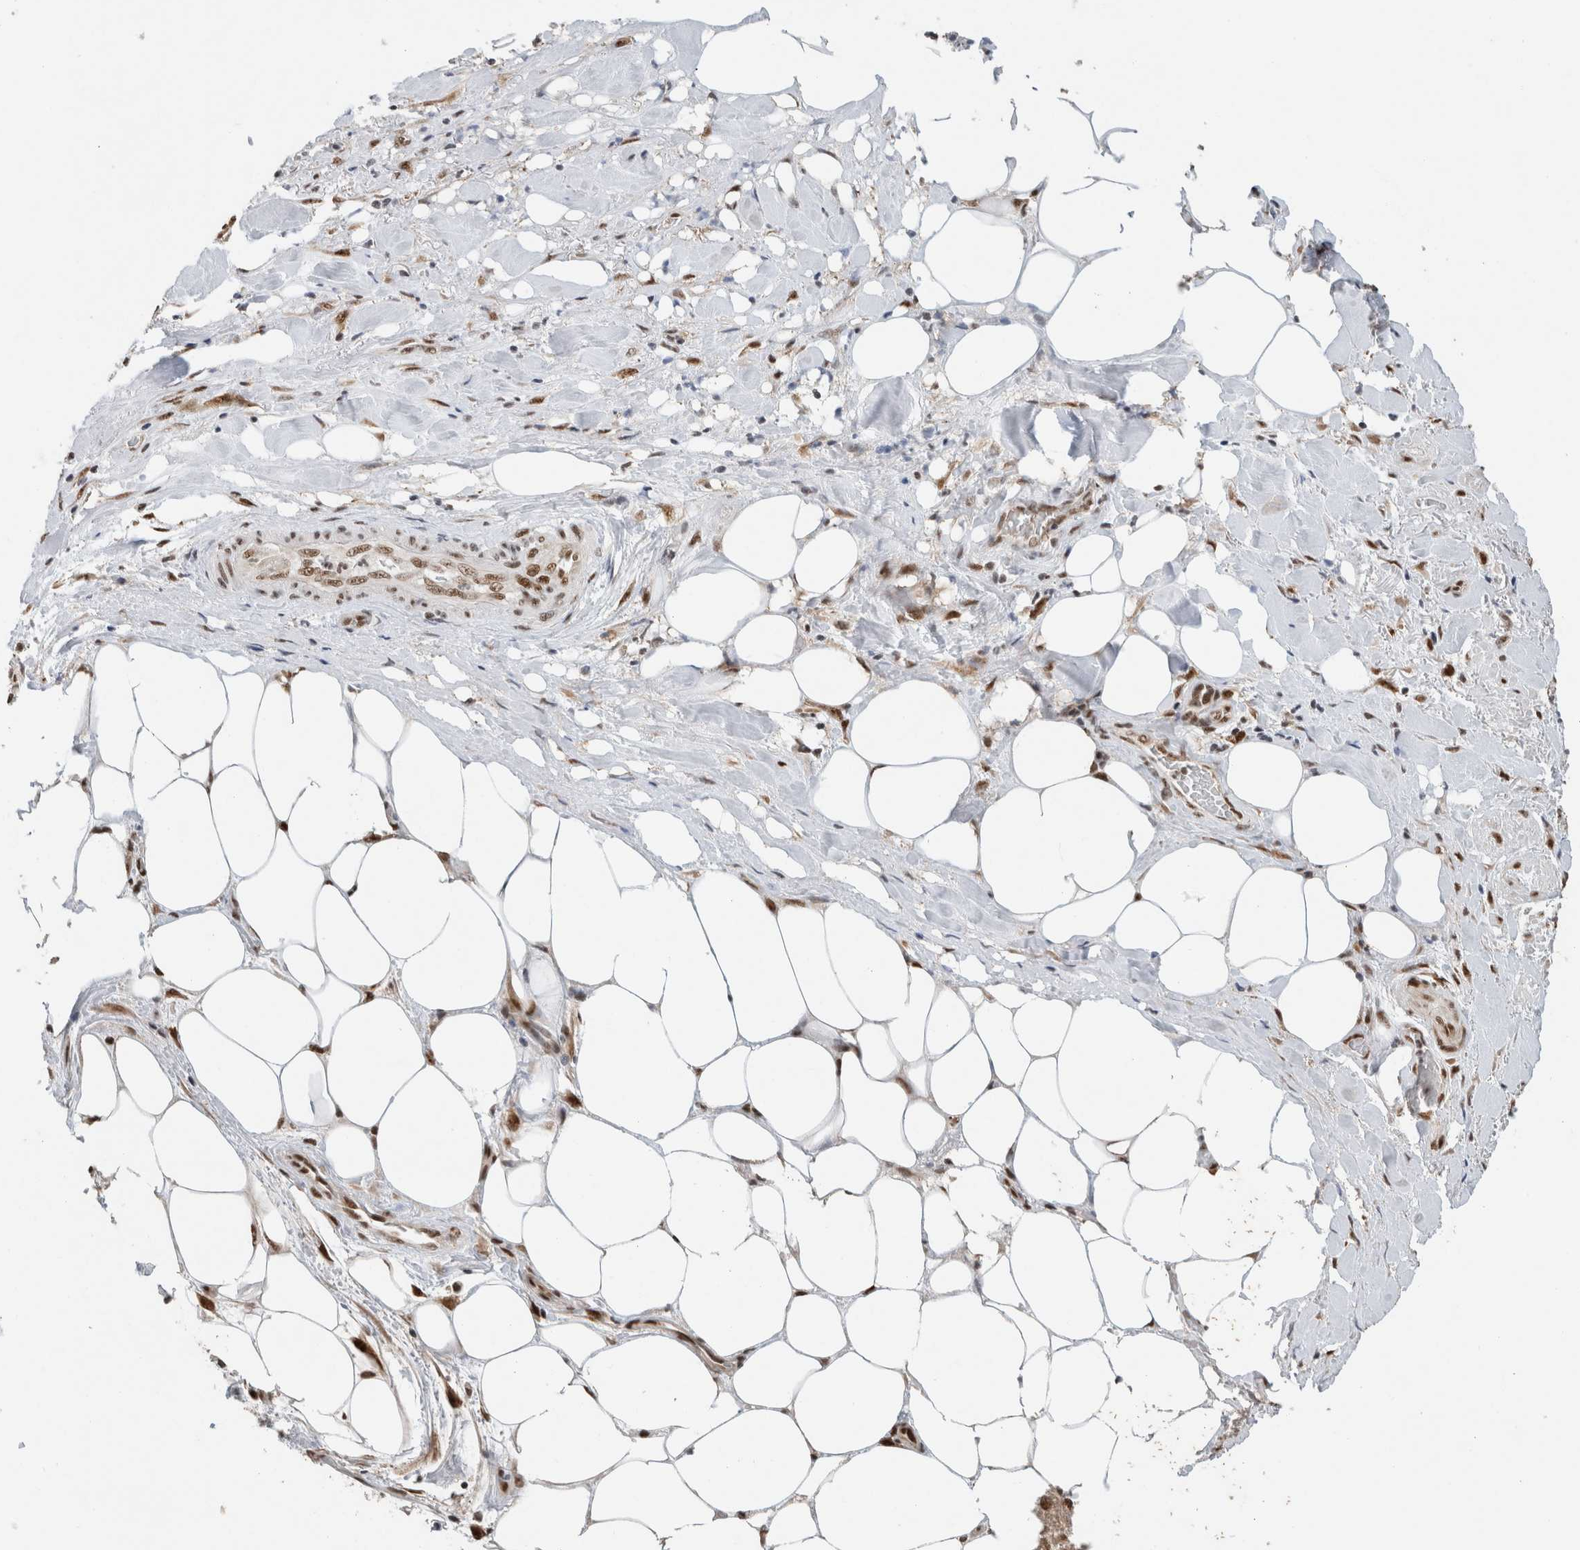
{"staining": {"intensity": "moderate", "quantity": ">75%", "location": "nuclear"}, "tissue": "pancreatic cancer", "cell_type": "Tumor cells", "image_type": "cancer", "snomed": [{"axis": "morphology", "description": "Adenocarcinoma, NOS"}, {"axis": "topography", "description": "Pancreas"}], "caption": "Pancreatic cancer (adenocarcinoma) tissue demonstrates moderate nuclear expression in about >75% of tumor cells", "gene": "DDX42", "patient": {"sex": "male", "age": 70}}